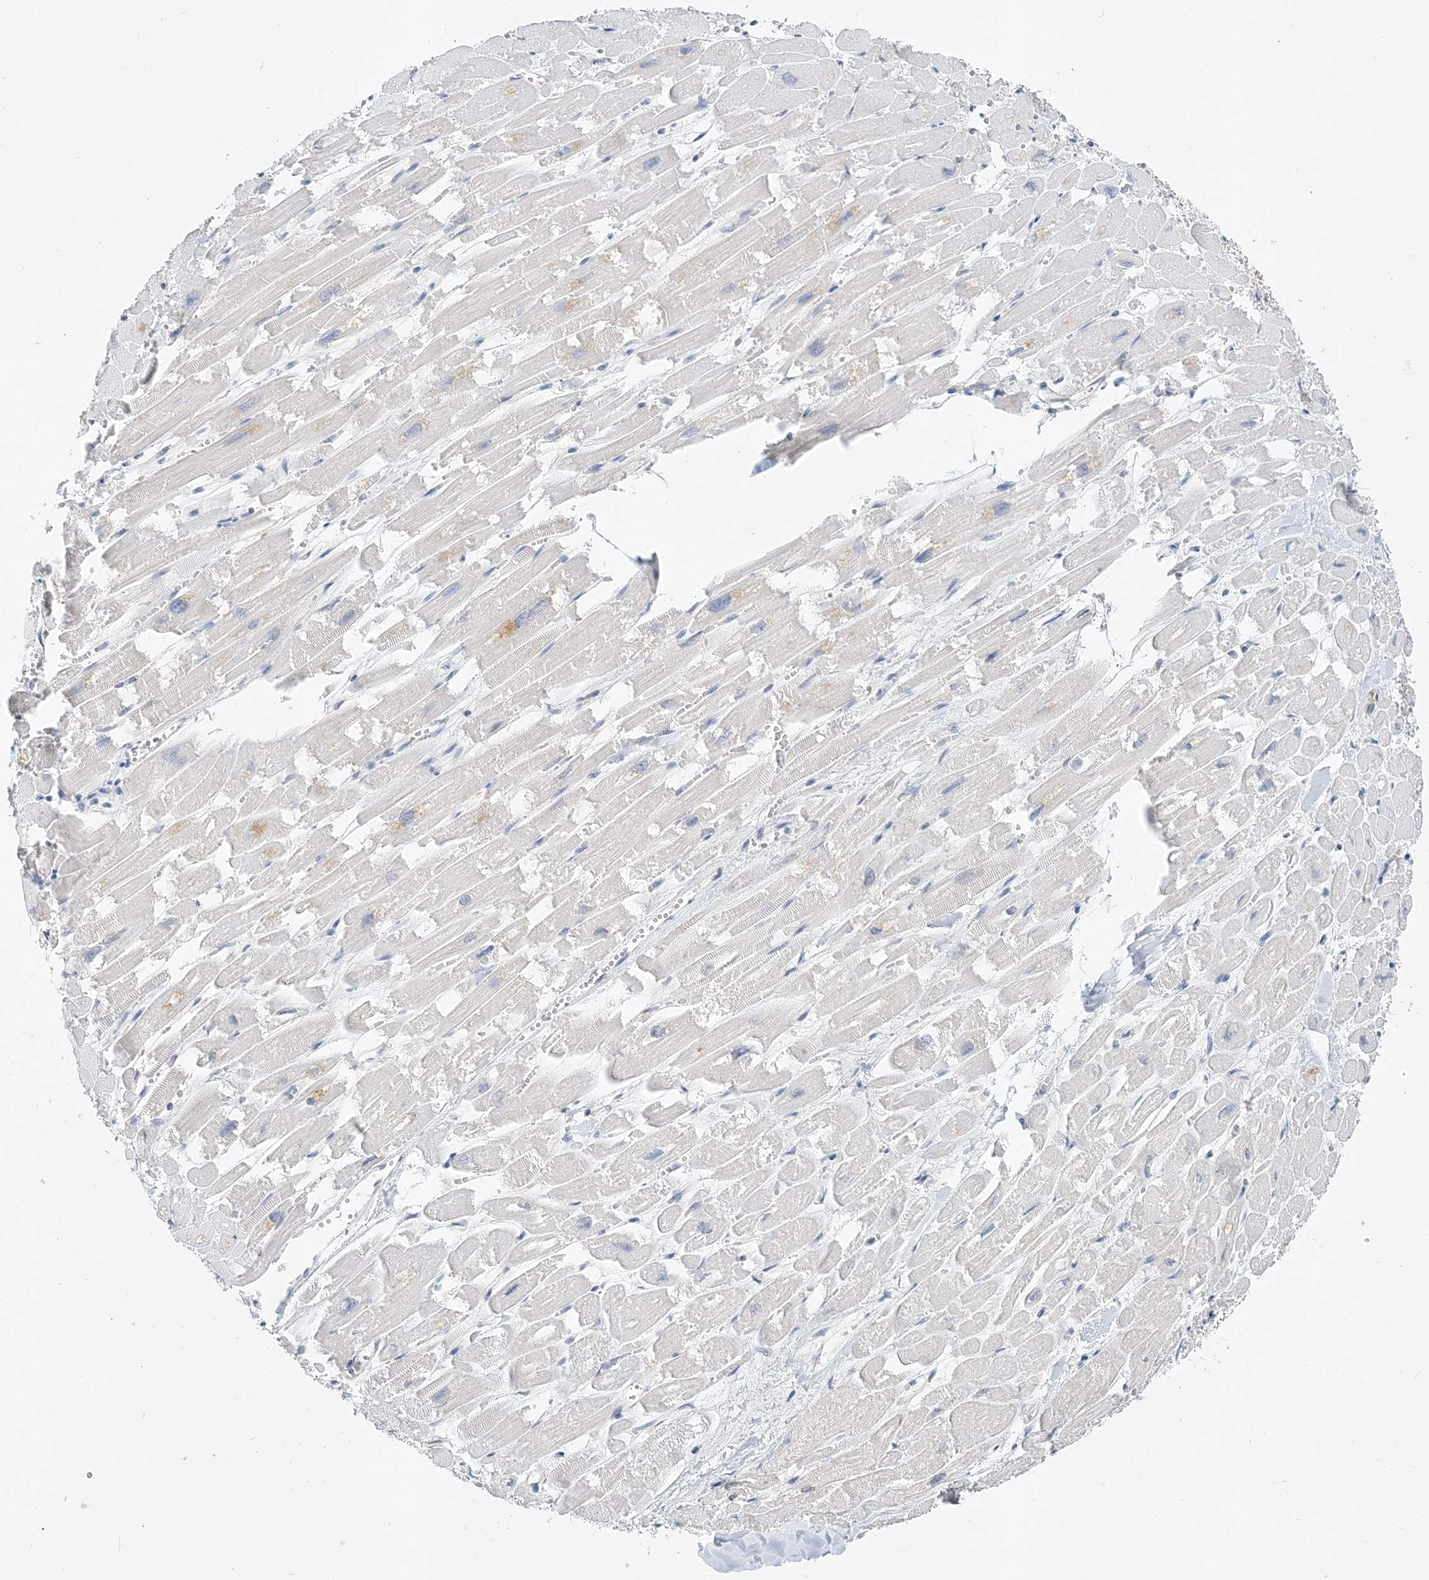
{"staining": {"intensity": "negative", "quantity": "none", "location": "none"}, "tissue": "heart muscle", "cell_type": "Cardiomyocytes", "image_type": "normal", "snomed": [{"axis": "morphology", "description": "Normal tissue, NOS"}, {"axis": "topography", "description": "Heart"}], "caption": "A high-resolution photomicrograph shows IHC staining of normal heart muscle, which demonstrates no significant expression in cardiomyocytes.", "gene": "LARP4B", "patient": {"sex": "male", "age": 54}}